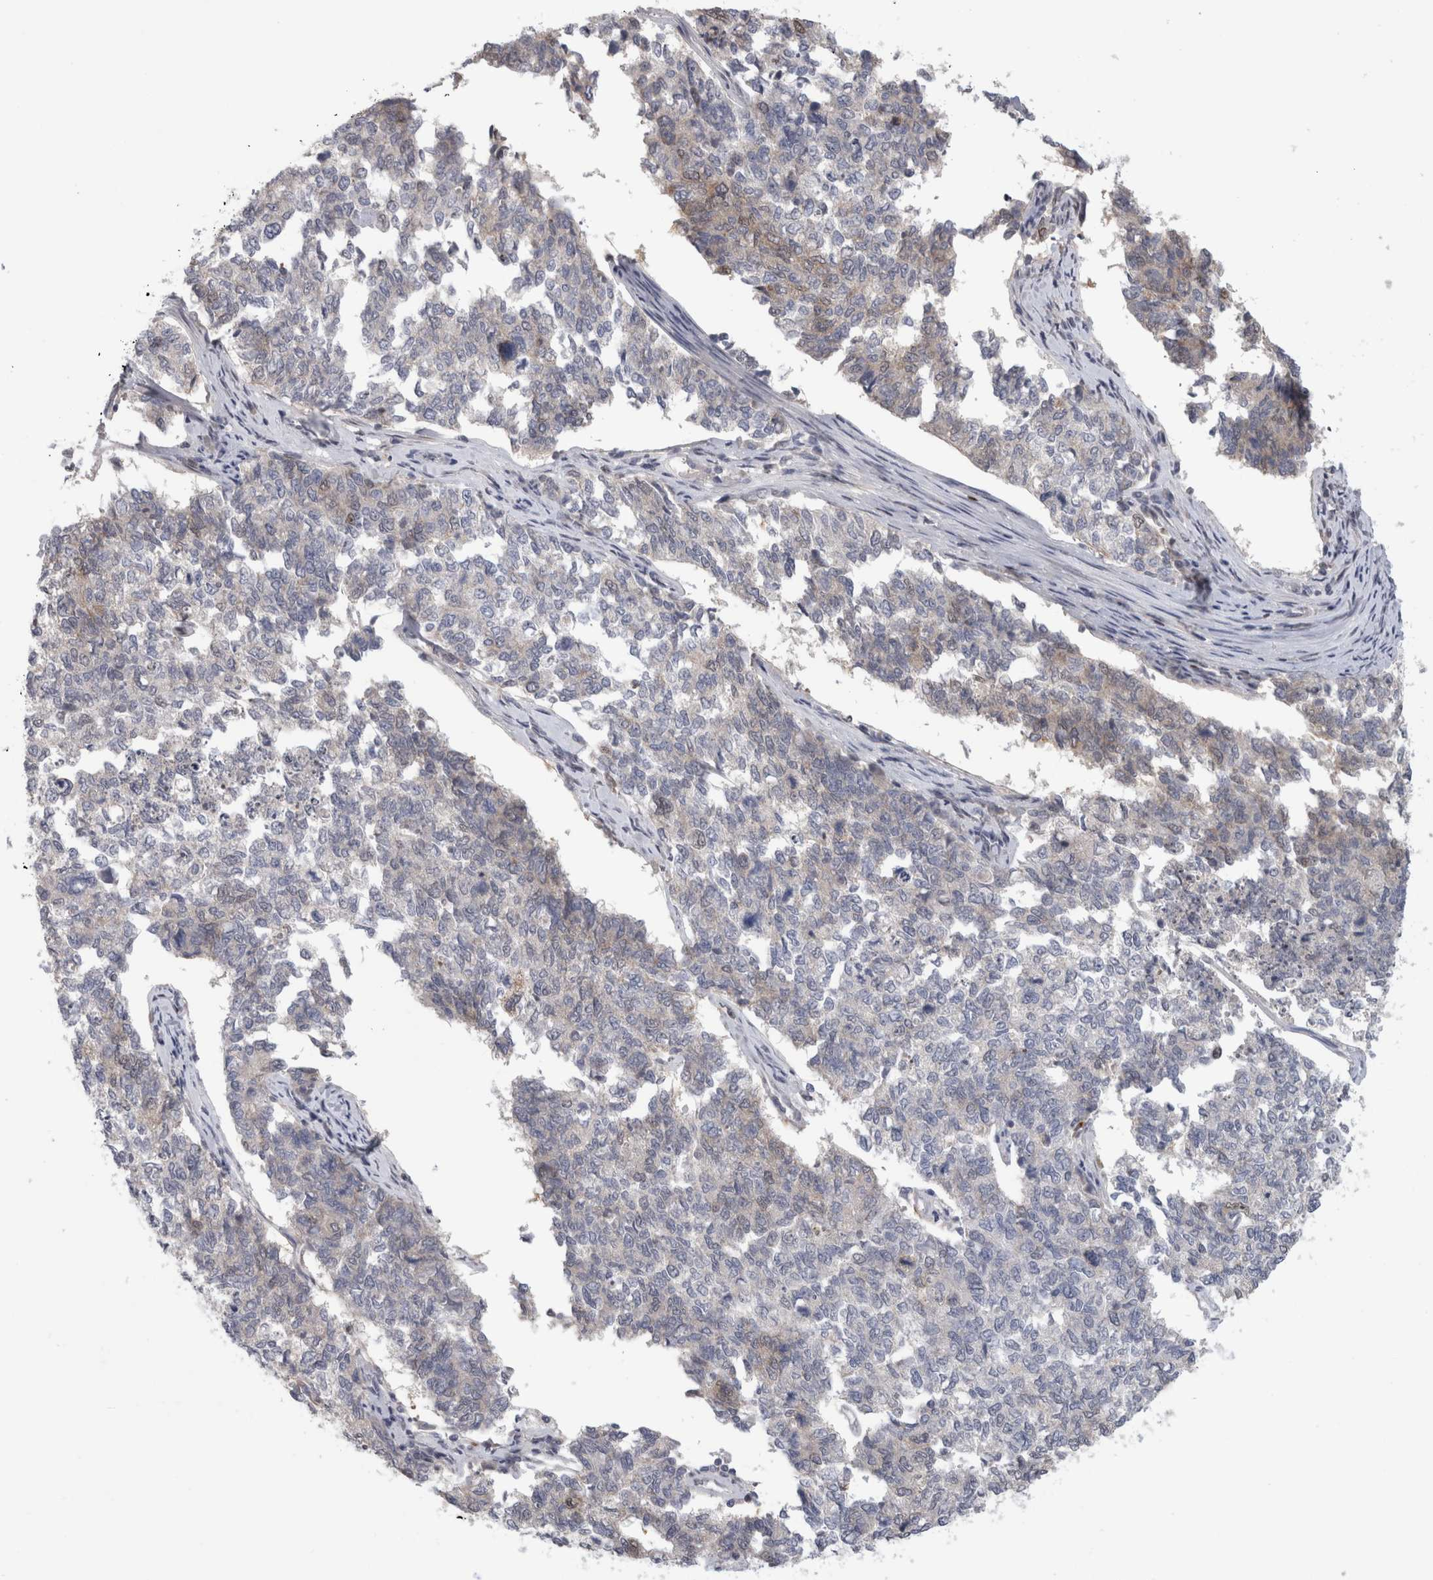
{"staining": {"intensity": "weak", "quantity": "<25%", "location": "cytoplasmic/membranous"}, "tissue": "cervical cancer", "cell_type": "Tumor cells", "image_type": "cancer", "snomed": [{"axis": "morphology", "description": "Squamous cell carcinoma, NOS"}, {"axis": "topography", "description": "Cervix"}], "caption": "IHC photomicrograph of neoplastic tissue: cervical cancer stained with DAB shows no significant protein staining in tumor cells.", "gene": "SRARP", "patient": {"sex": "female", "age": 63}}